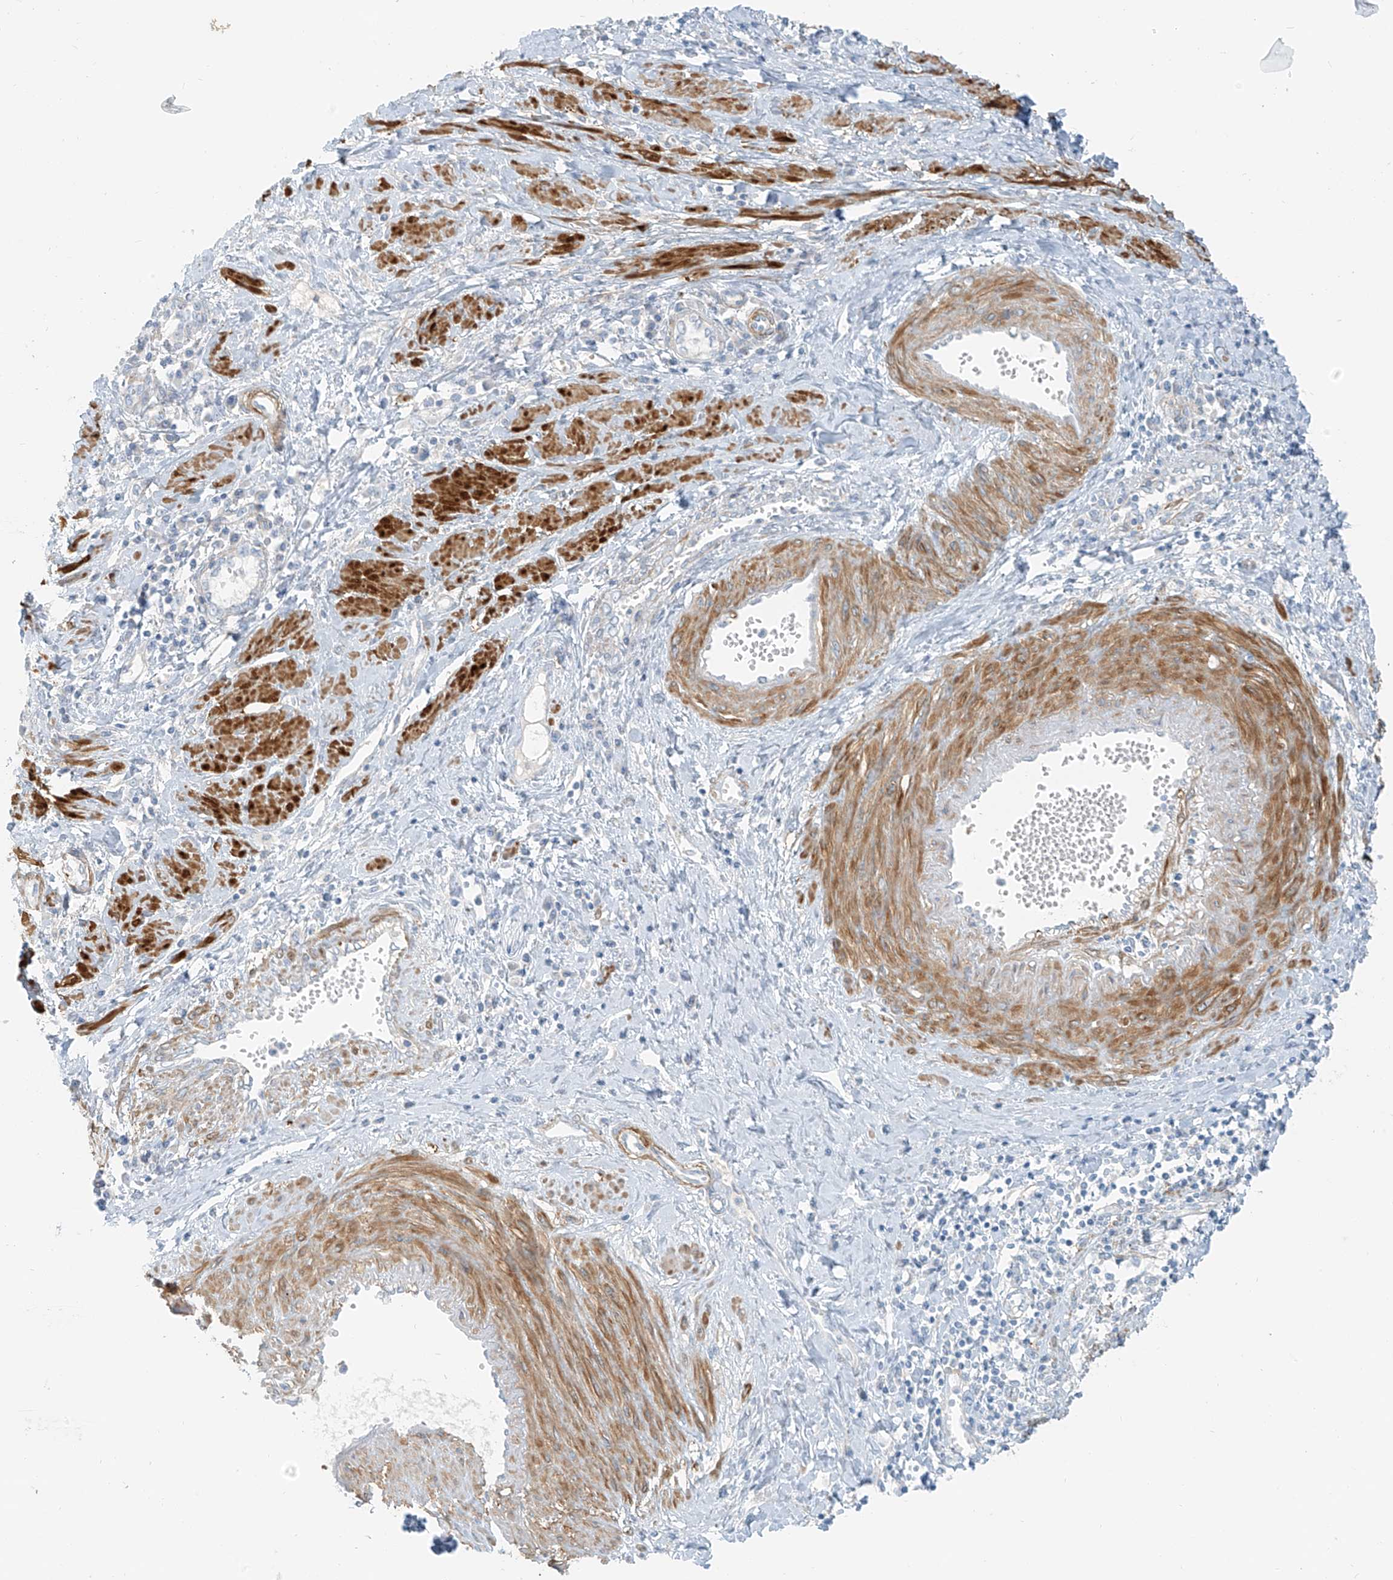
{"staining": {"intensity": "negative", "quantity": "none", "location": "none"}, "tissue": "cervical cancer", "cell_type": "Tumor cells", "image_type": "cancer", "snomed": [{"axis": "morphology", "description": "Squamous cell carcinoma, NOS"}, {"axis": "topography", "description": "Cervix"}], "caption": "Immunohistochemical staining of human cervical squamous cell carcinoma demonstrates no significant expression in tumor cells.", "gene": "SMCP", "patient": {"sex": "female", "age": 32}}